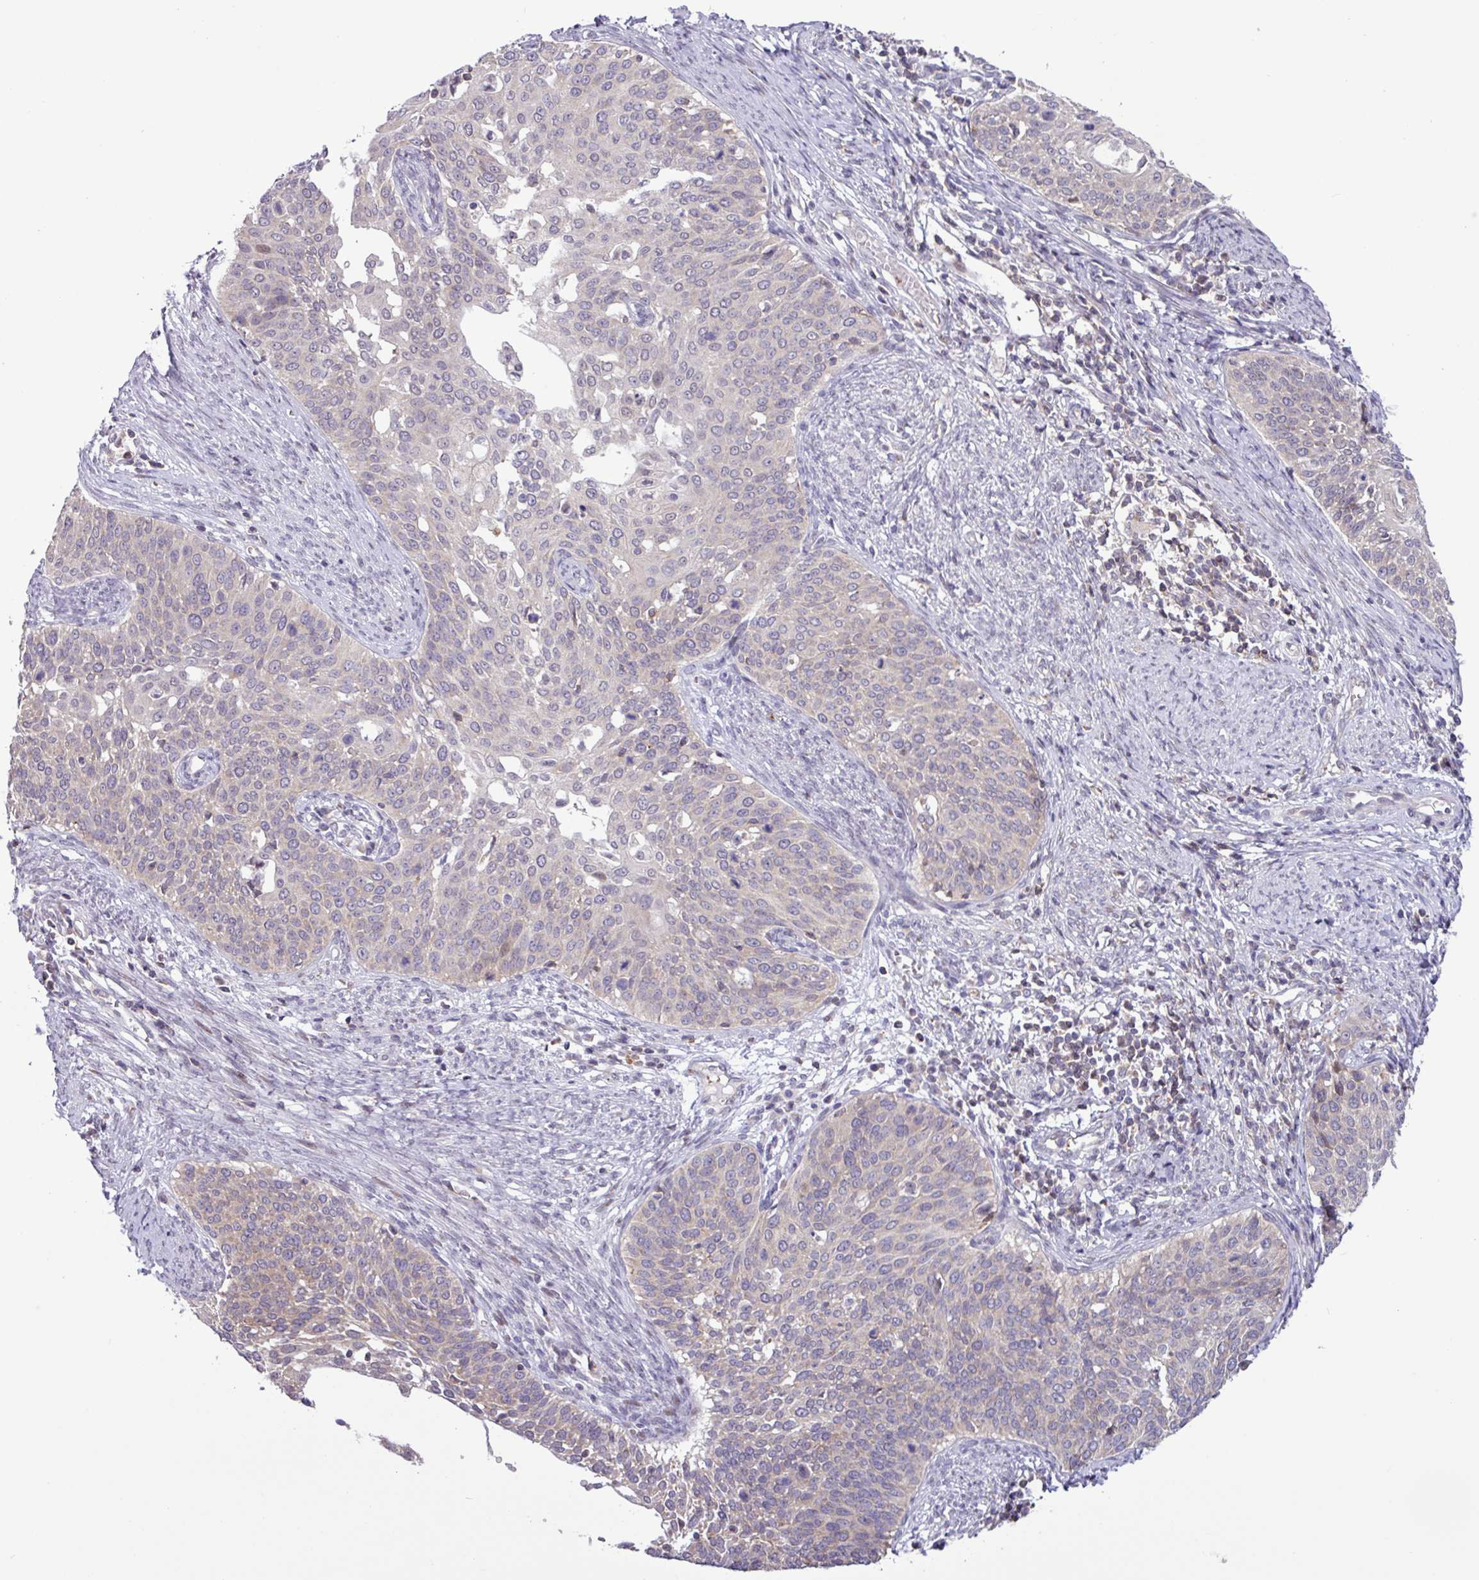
{"staining": {"intensity": "weak", "quantity": "<25%", "location": "cytoplasmic/membranous"}, "tissue": "cervical cancer", "cell_type": "Tumor cells", "image_type": "cancer", "snomed": [{"axis": "morphology", "description": "Squamous cell carcinoma, NOS"}, {"axis": "topography", "description": "Cervix"}], "caption": "Protein analysis of cervical squamous cell carcinoma reveals no significant positivity in tumor cells.", "gene": "RTL3", "patient": {"sex": "female", "age": 44}}